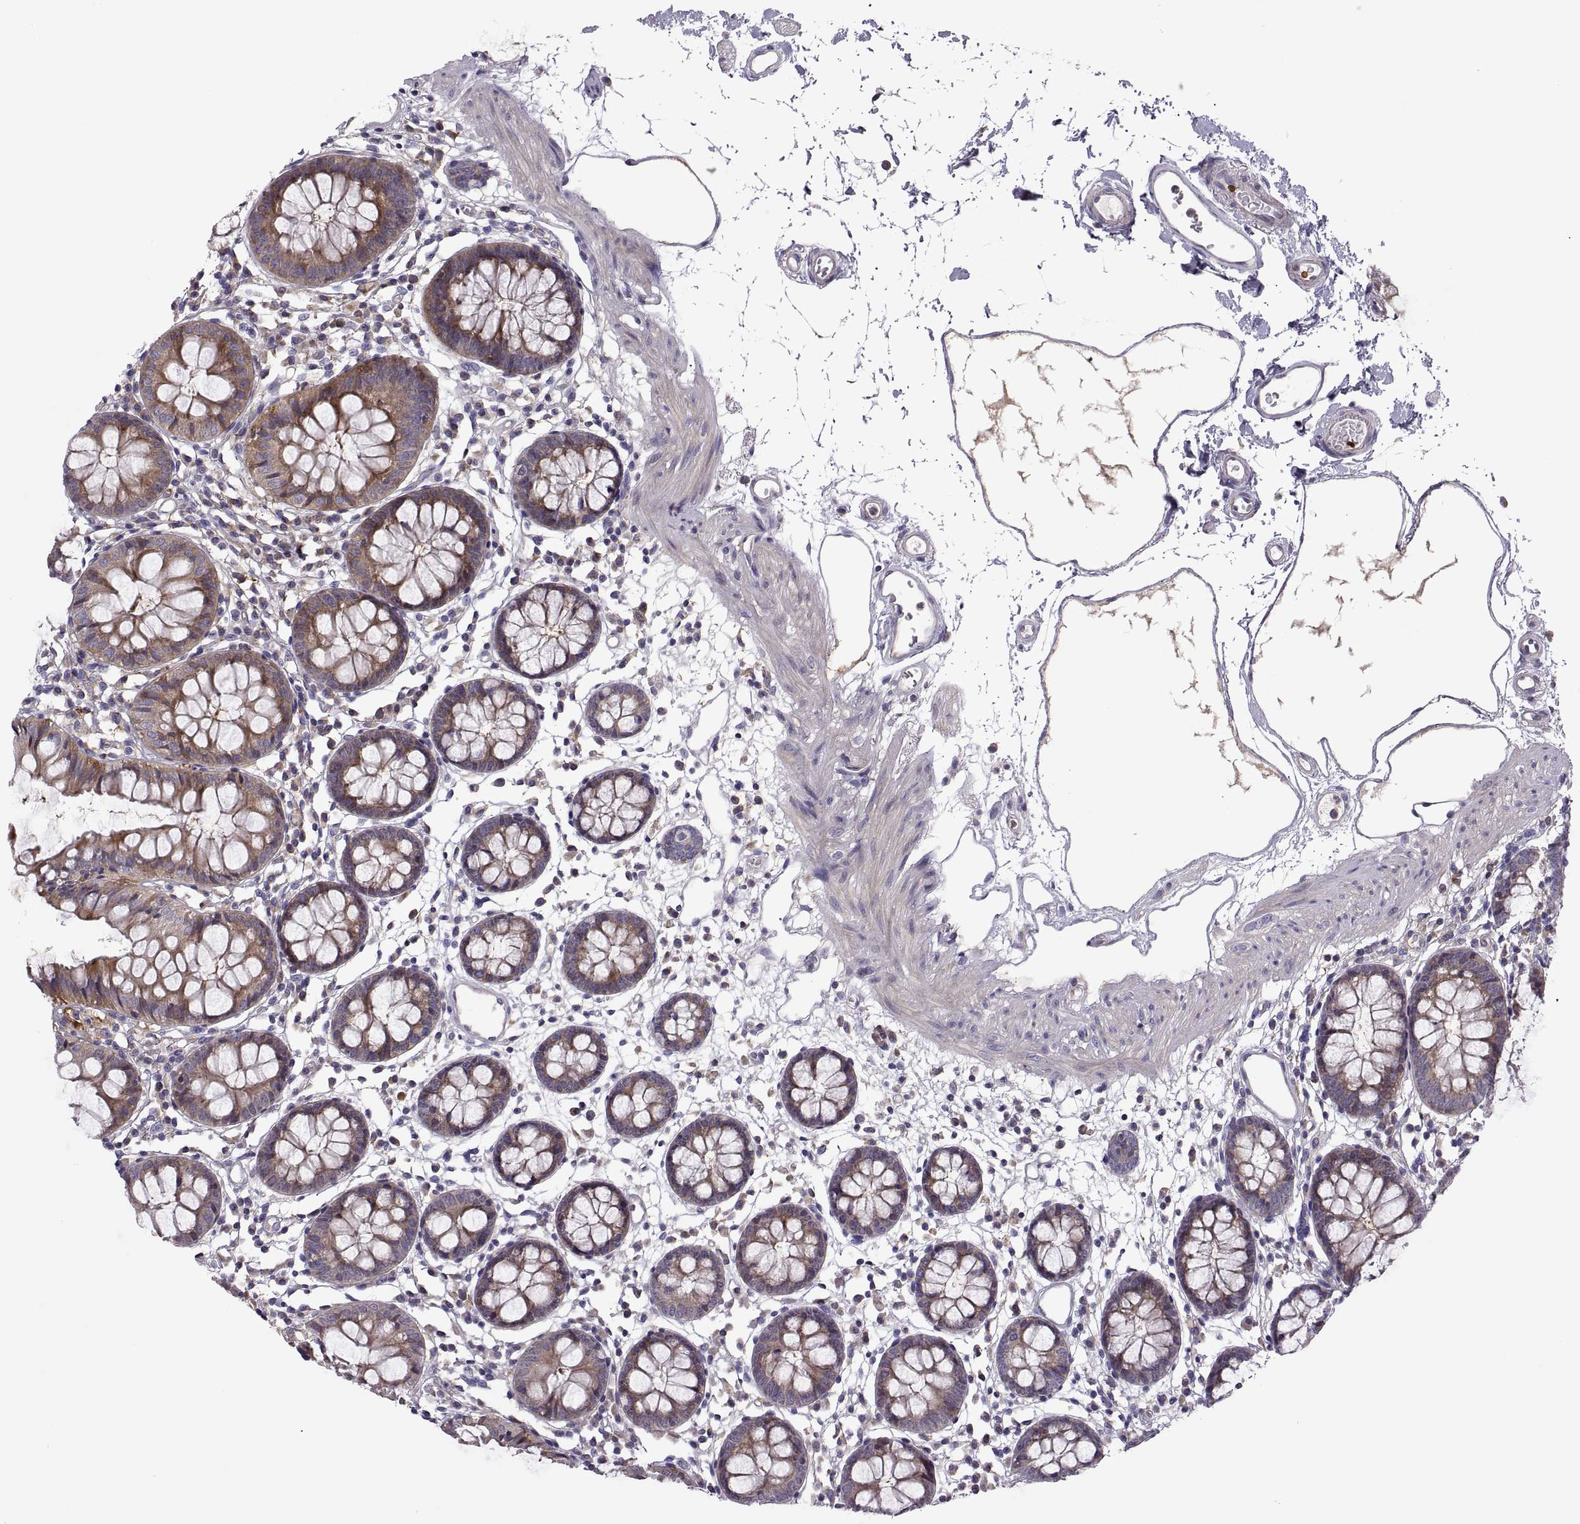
{"staining": {"intensity": "weak", "quantity": ">75%", "location": "cytoplasmic/membranous"}, "tissue": "colon", "cell_type": "Endothelial cells", "image_type": "normal", "snomed": [{"axis": "morphology", "description": "Normal tissue, NOS"}, {"axis": "topography", "description": "Colon"}], "caption": "Weak cytoplasmic/membranous protein staining is seen in about >75% of endothelial cells in colon.", "gene": "SPATA32", "patient": {"sex": "female", "age": 84}}